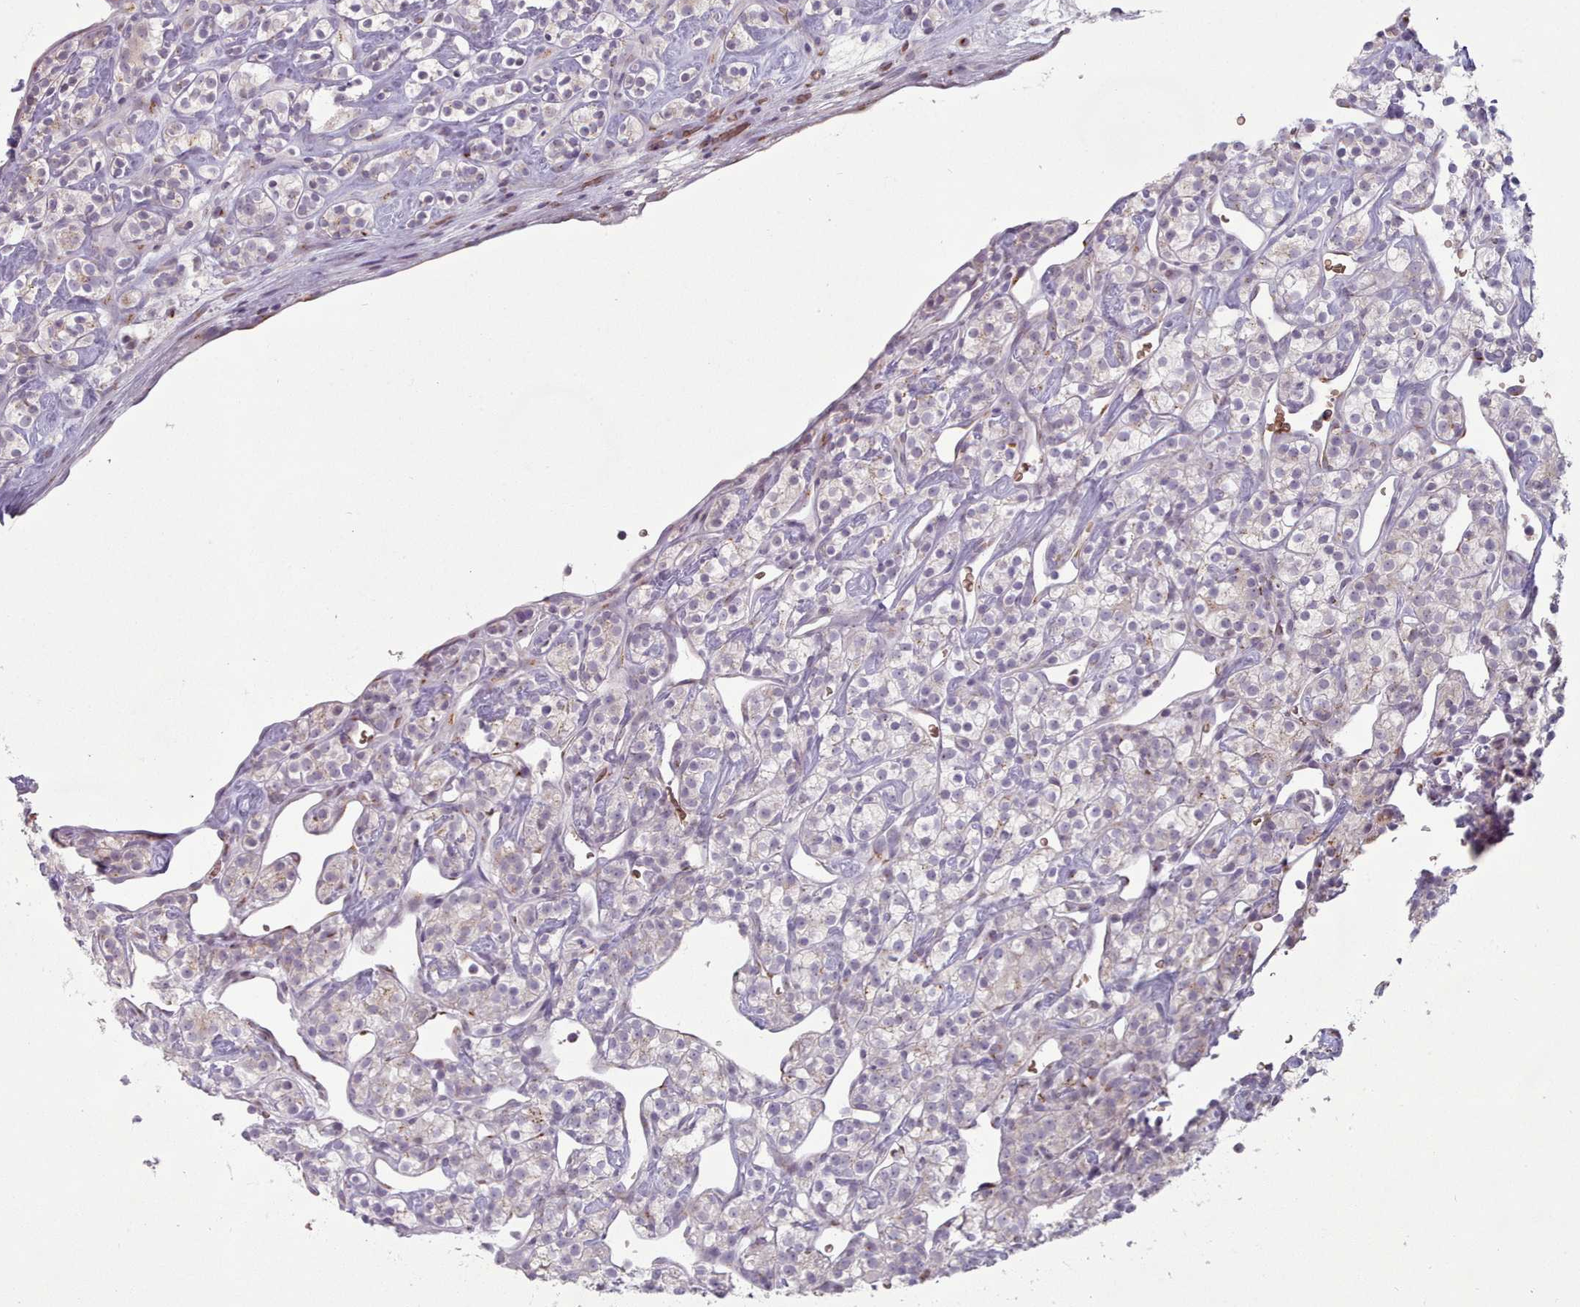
{"staining": {"intensity": "weak", "quantity": "<25%", "location": "cytoplasmic/membranous"}, "tissue": "renal cancer", "cell_type": "Tumor cells", "image_type": "cancer", "snomed": [{"axis": "morphology", "description": "Adenocarcinoma, NOS"}, {"axis": "topography", "description": "Kidney"}], "caption": "A micrograph of human renal cancer is negative for staining in tumor cells.", "gene": "MAN1B1", "patient": {"sex": "male", "age": 77}}